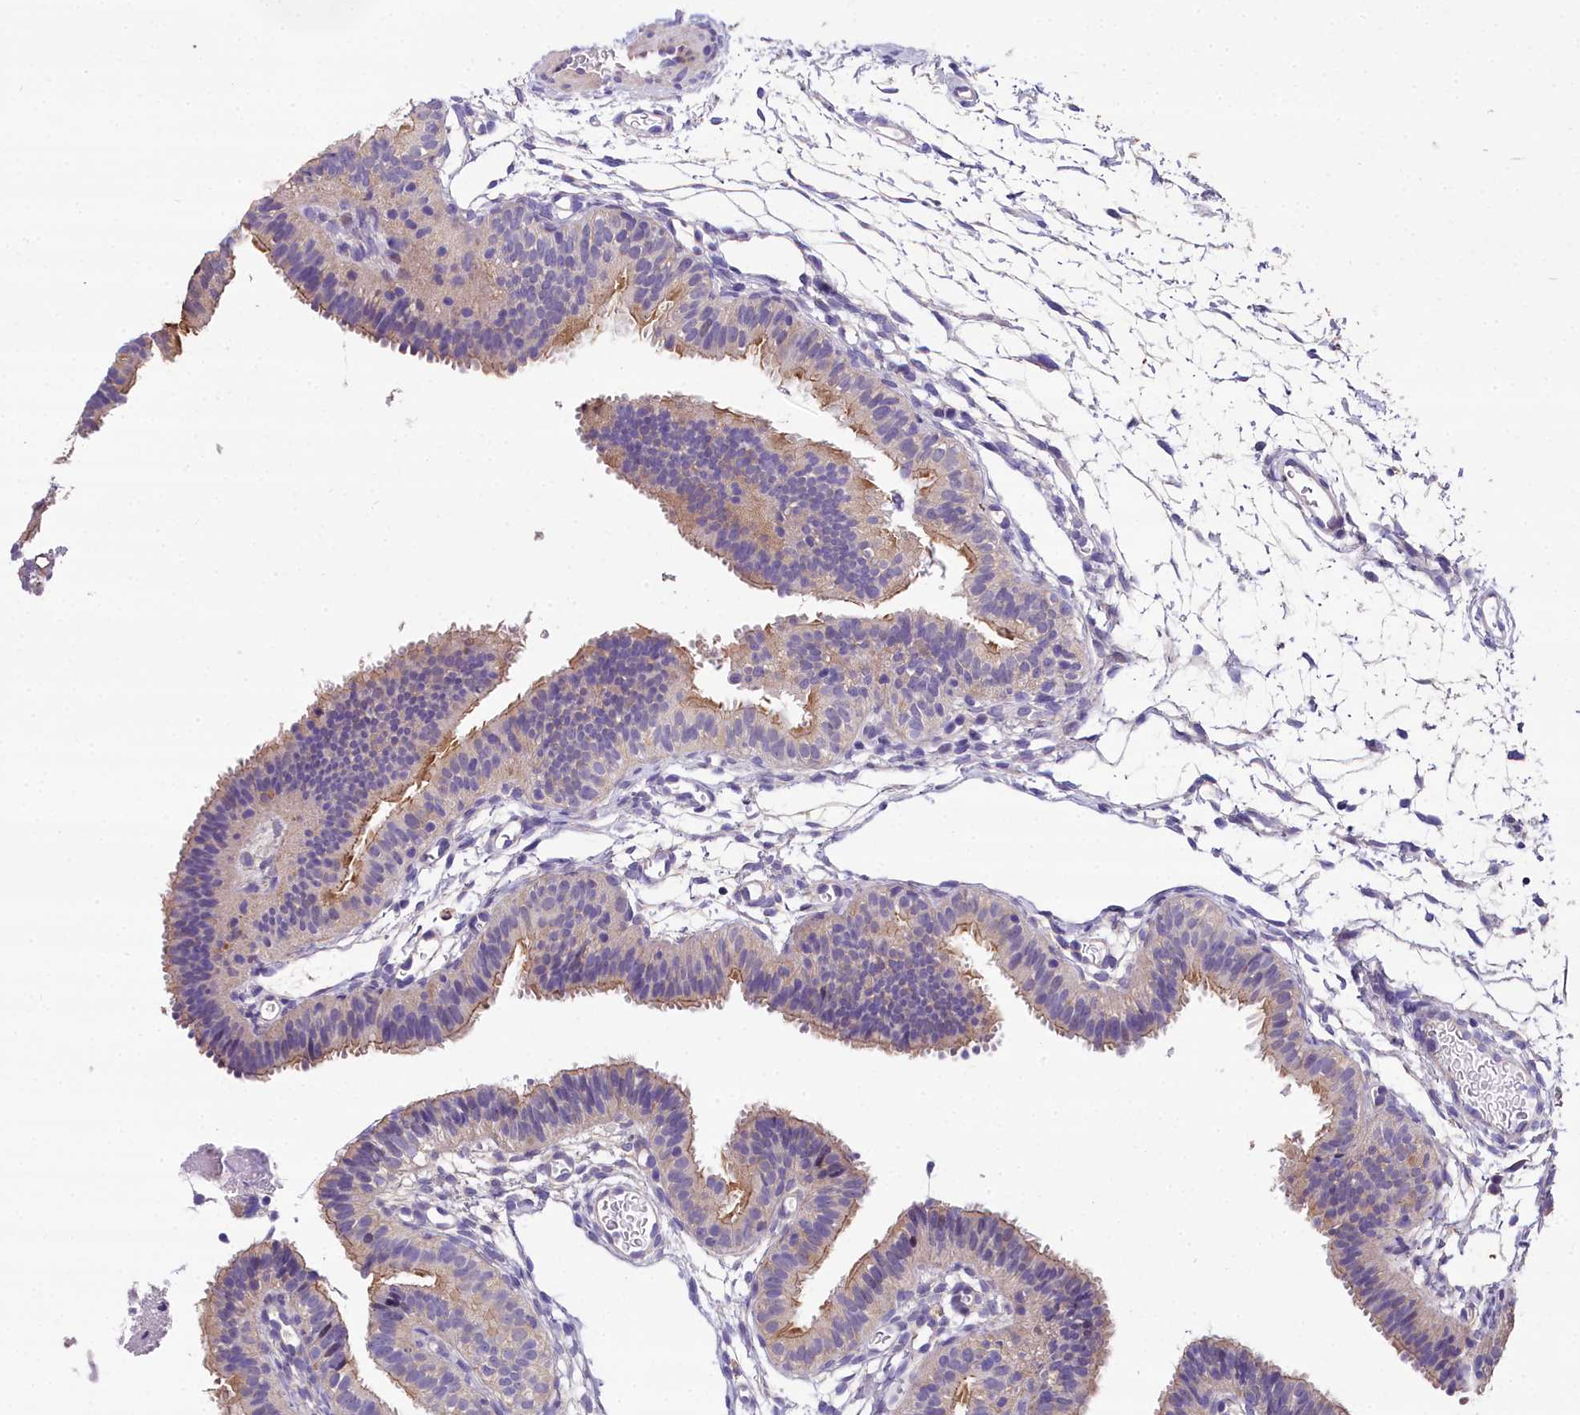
{"staining": {"intensity": "moderate", "quantity": "25%-75%", "location": "cytoplasmic/membranous"}, "tissue": "fallopian tube", "cell_type": "Glandular cells", "image_type": "normal", "snomed": [{"axis": "morphology", "description": "Normal tissue, NOS"}, {"axis": "topography", "description": "Fallopian tube"}], "caption": "Immunohistochemistry (IHC) image of normal fallopian tube: human fallopian tube stained using immunohistochemistry (IHC) demonstrates medium levels of moderate protein expression localized specifically in the cytoplasmic/membranous of glandular cells, appearing as a cytoplasmic/membranous brown color.", "gene": "NT5M", "patient": {"sex": "female", "age": 35}}